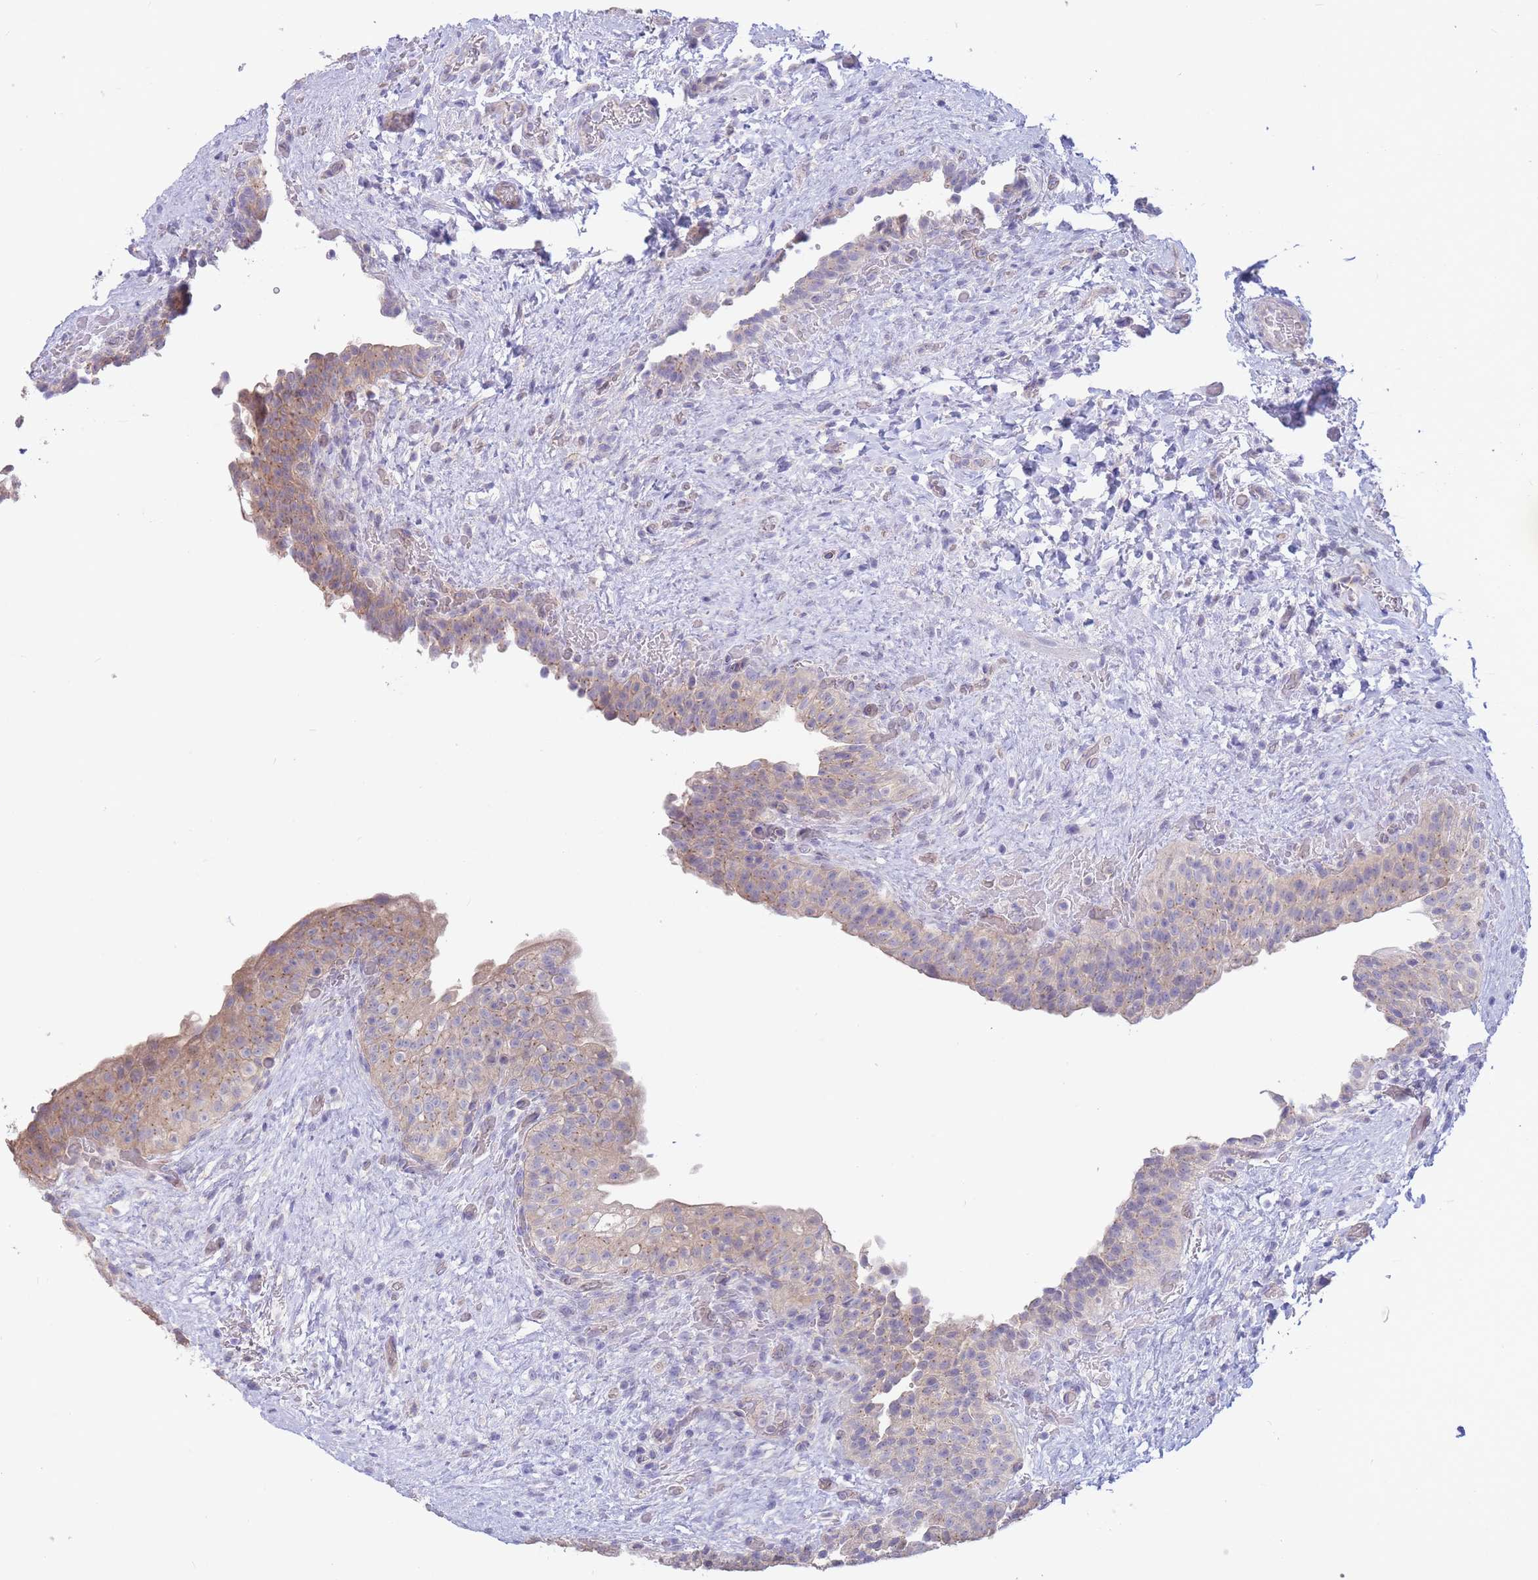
{"staining": {"intensity": "moderate", "quantity": "25%-75%", "location": "cytoplasmic/membranous"}, "tissue": "urinary bladder", "cell_type": "Urothelial cells", "image_type": "normal", "snomed": [{"axis": "morphology", "description": "Normal tissue, NOS"}, {"axis": "topography", "description": "Urinary bladder"}], "caption": "Normal urinary bladder demonstrates moderate cytoplasmic/membranous staining in approximately 25%-75% of urothelial cells, visualized by immunohistochemistry.", "gene": "ALS2CL", "patient": {"sex": "male", "age": 69}}